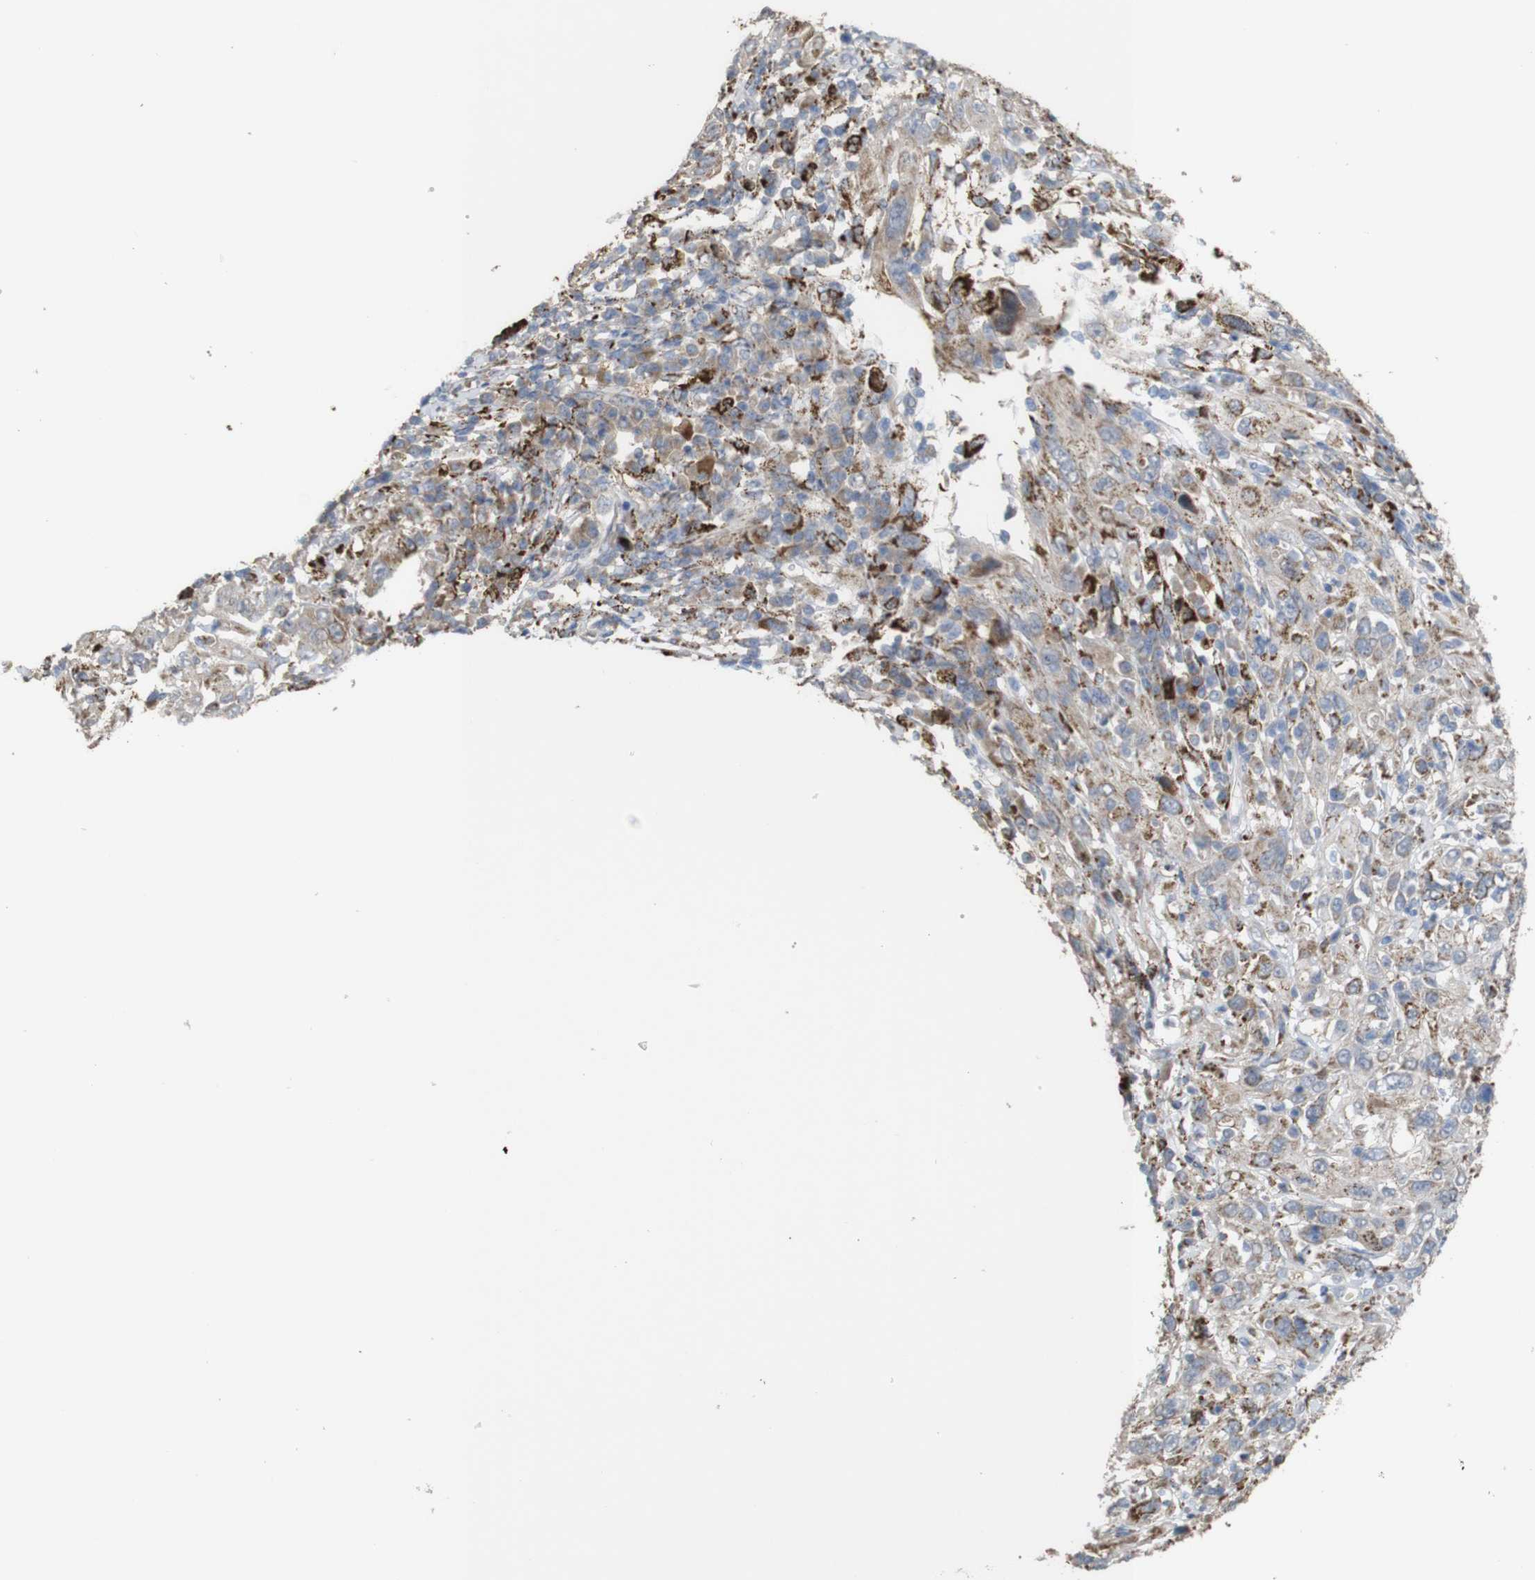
{"staining": {"intensity": "strong", "quantity": "<25%", "location": "cytoplasmic/membranous"}, "tissue": "cervical cancer", "cell_type": "Tumor cells", "image_type": "cancer", "snomed": [{"axis": "morphology", "description": "Squamous cell carcinoma, NOS"}, {"axis": "topography", "description": "Cervix"}], "caption": "There is medium levels of strong cytoplasmic/membranous staining in tumor cells of cervical cancer, as demonstrated by immunohistochemical staining (brown color).", "gene": "PTPRR", "patient": {"sex": "female", "age": 46}}